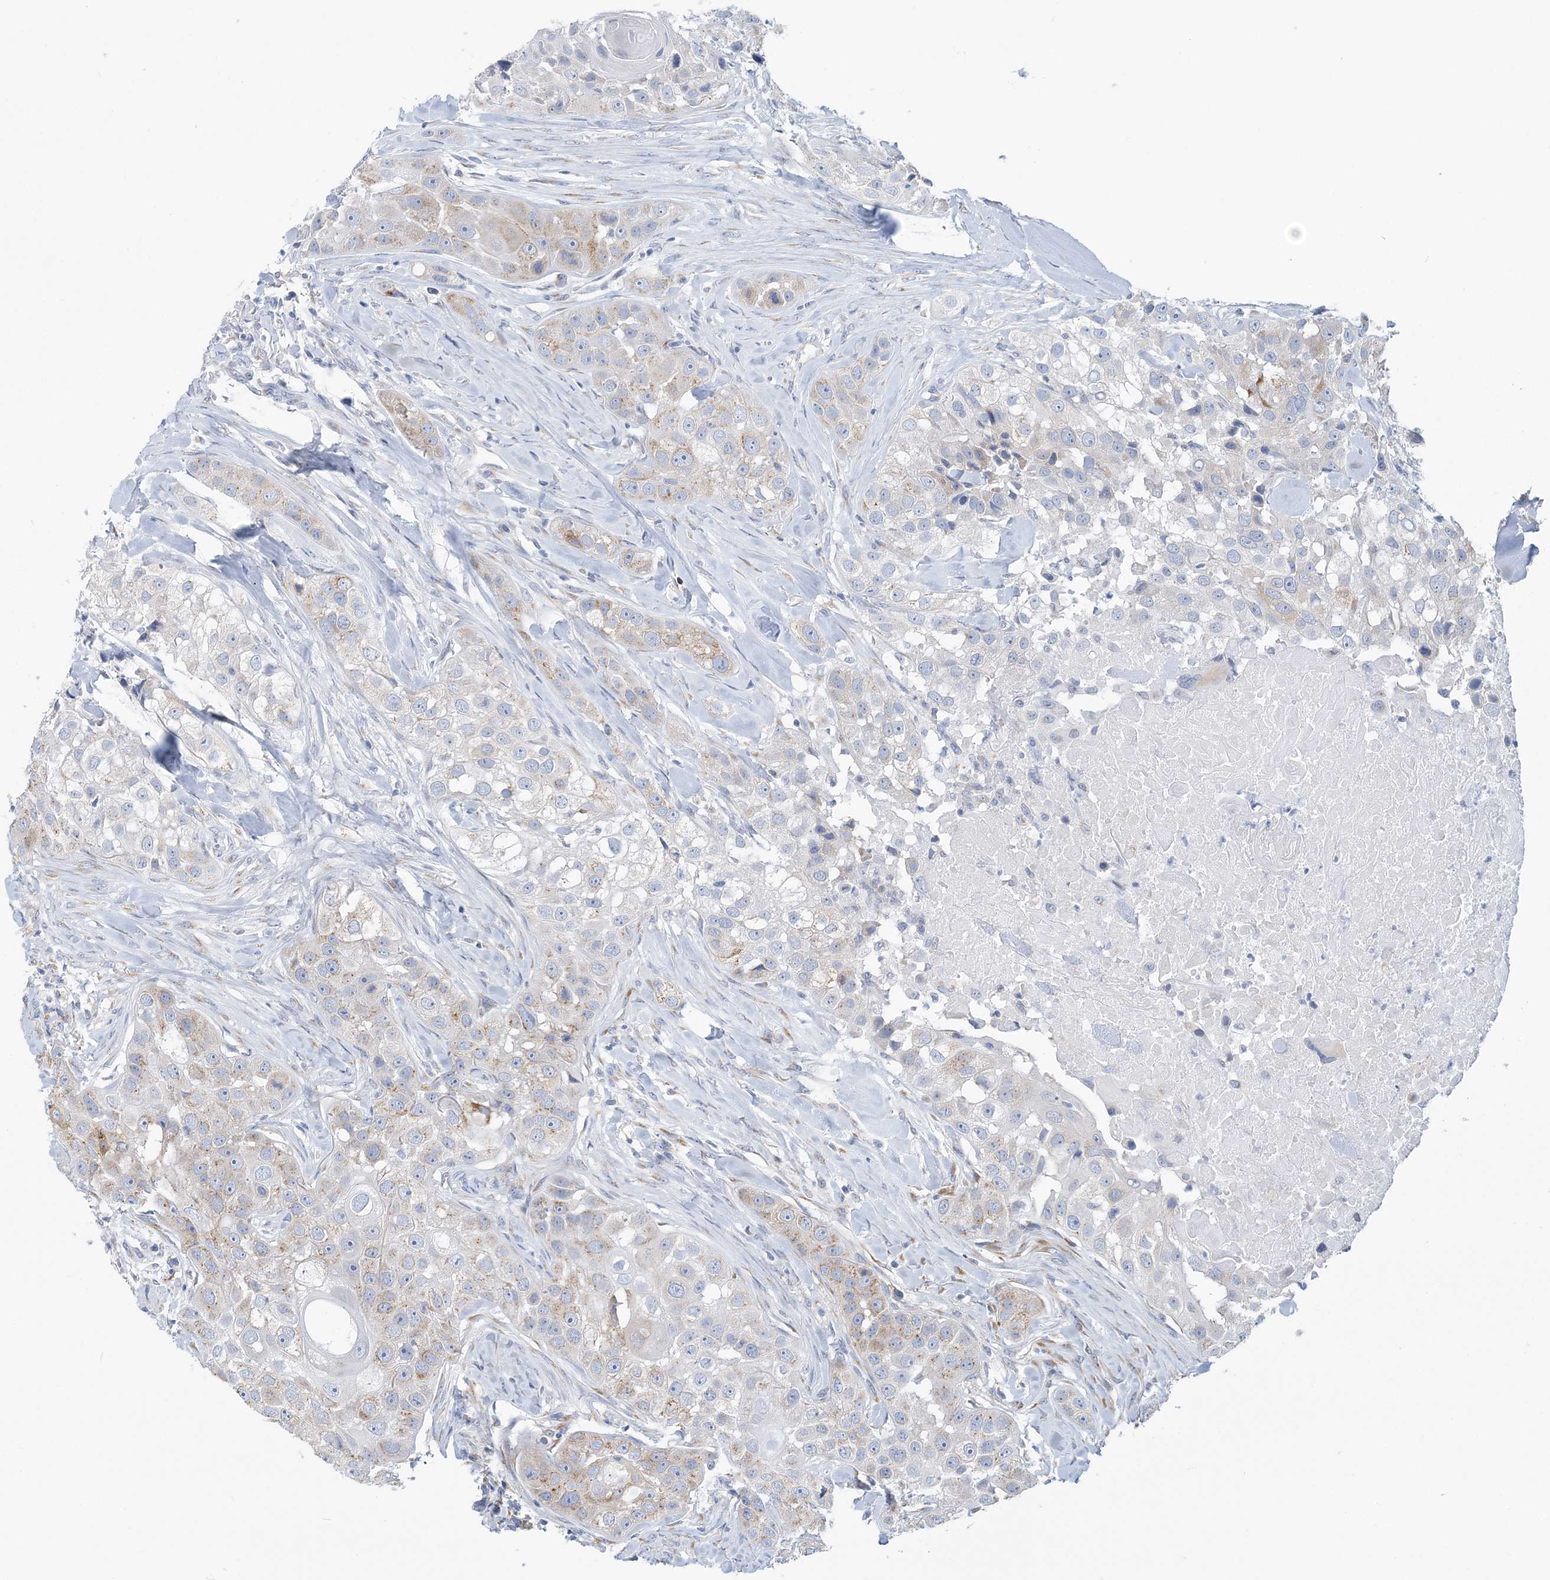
{"staining": {"intensity": "moderate", "quantity": "25%-75%", "location": "cytoplasmic/membranous"}, "tissue": "head and neck cancer", "cell_type": "Tumor cells", "image_type": "cancer", "snomed": [{"axis": "morphology", "description": "Normal tissue, NOS"}, {"axis": "morphology", "description": "Squamous cell carcinoma, NOS"}, {"axis": "topography", "description": "Skeletal muscle"}, {"axis": "topography", "description": "Head-Neck"}], "caption": "Immunohistochemical staining of head and neck squamous cell carcinoma demonstrates moderate cytoplasmic/membranous protein positivity in approximately 25%-75% of tumor cells. The staining is performed using DAB brown chromogen to label protein expression. The nuclei are counter-stained blue using hematoxylin.", "gene": "PLEKHG4B", "patient": {"sex": "male", "age": 51}}